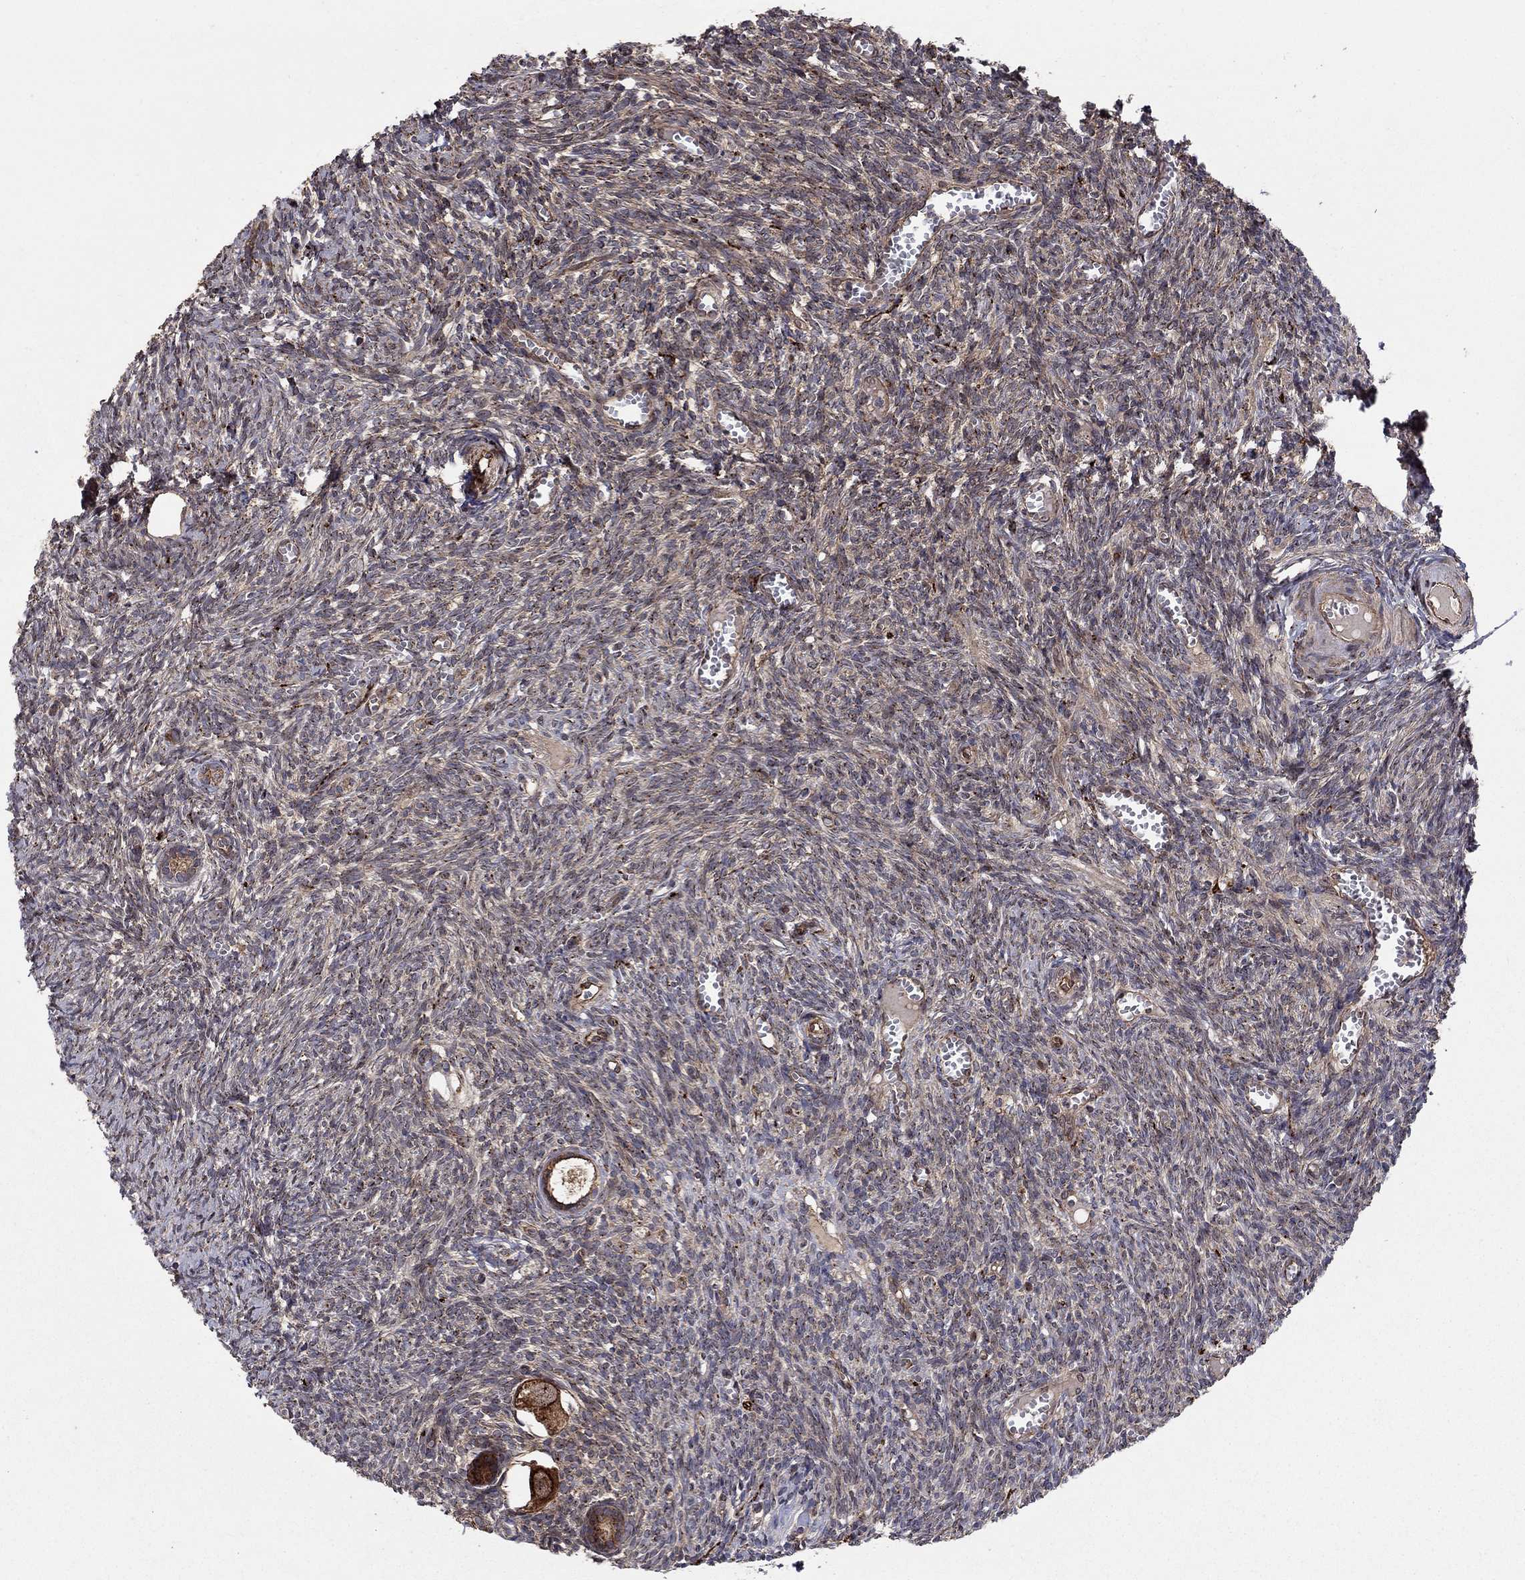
{"staining": {"intensity": "strong", "quantity": ">75%", "location": "cytoplasmic/membranous"}, "tissue": "ovary", "cell_type": "Follicle cells", "image_type": "normal", "snomed": [{"axis": "morphology", "description": "Normal tissue, NOS"}, {"axis": "topography", "description": "Ovary"}], "caption": "Unremarkable ovary was stained to show a protein in brown. There is high levels of strong cytoplasmic/membranous positivity in approximately >75% of follicle cells. (DAB IHC, brown staining for protein, blue staining for nuclei).", "gene": "BMERB1", "patient": {"sex": "female", "age": 43}}